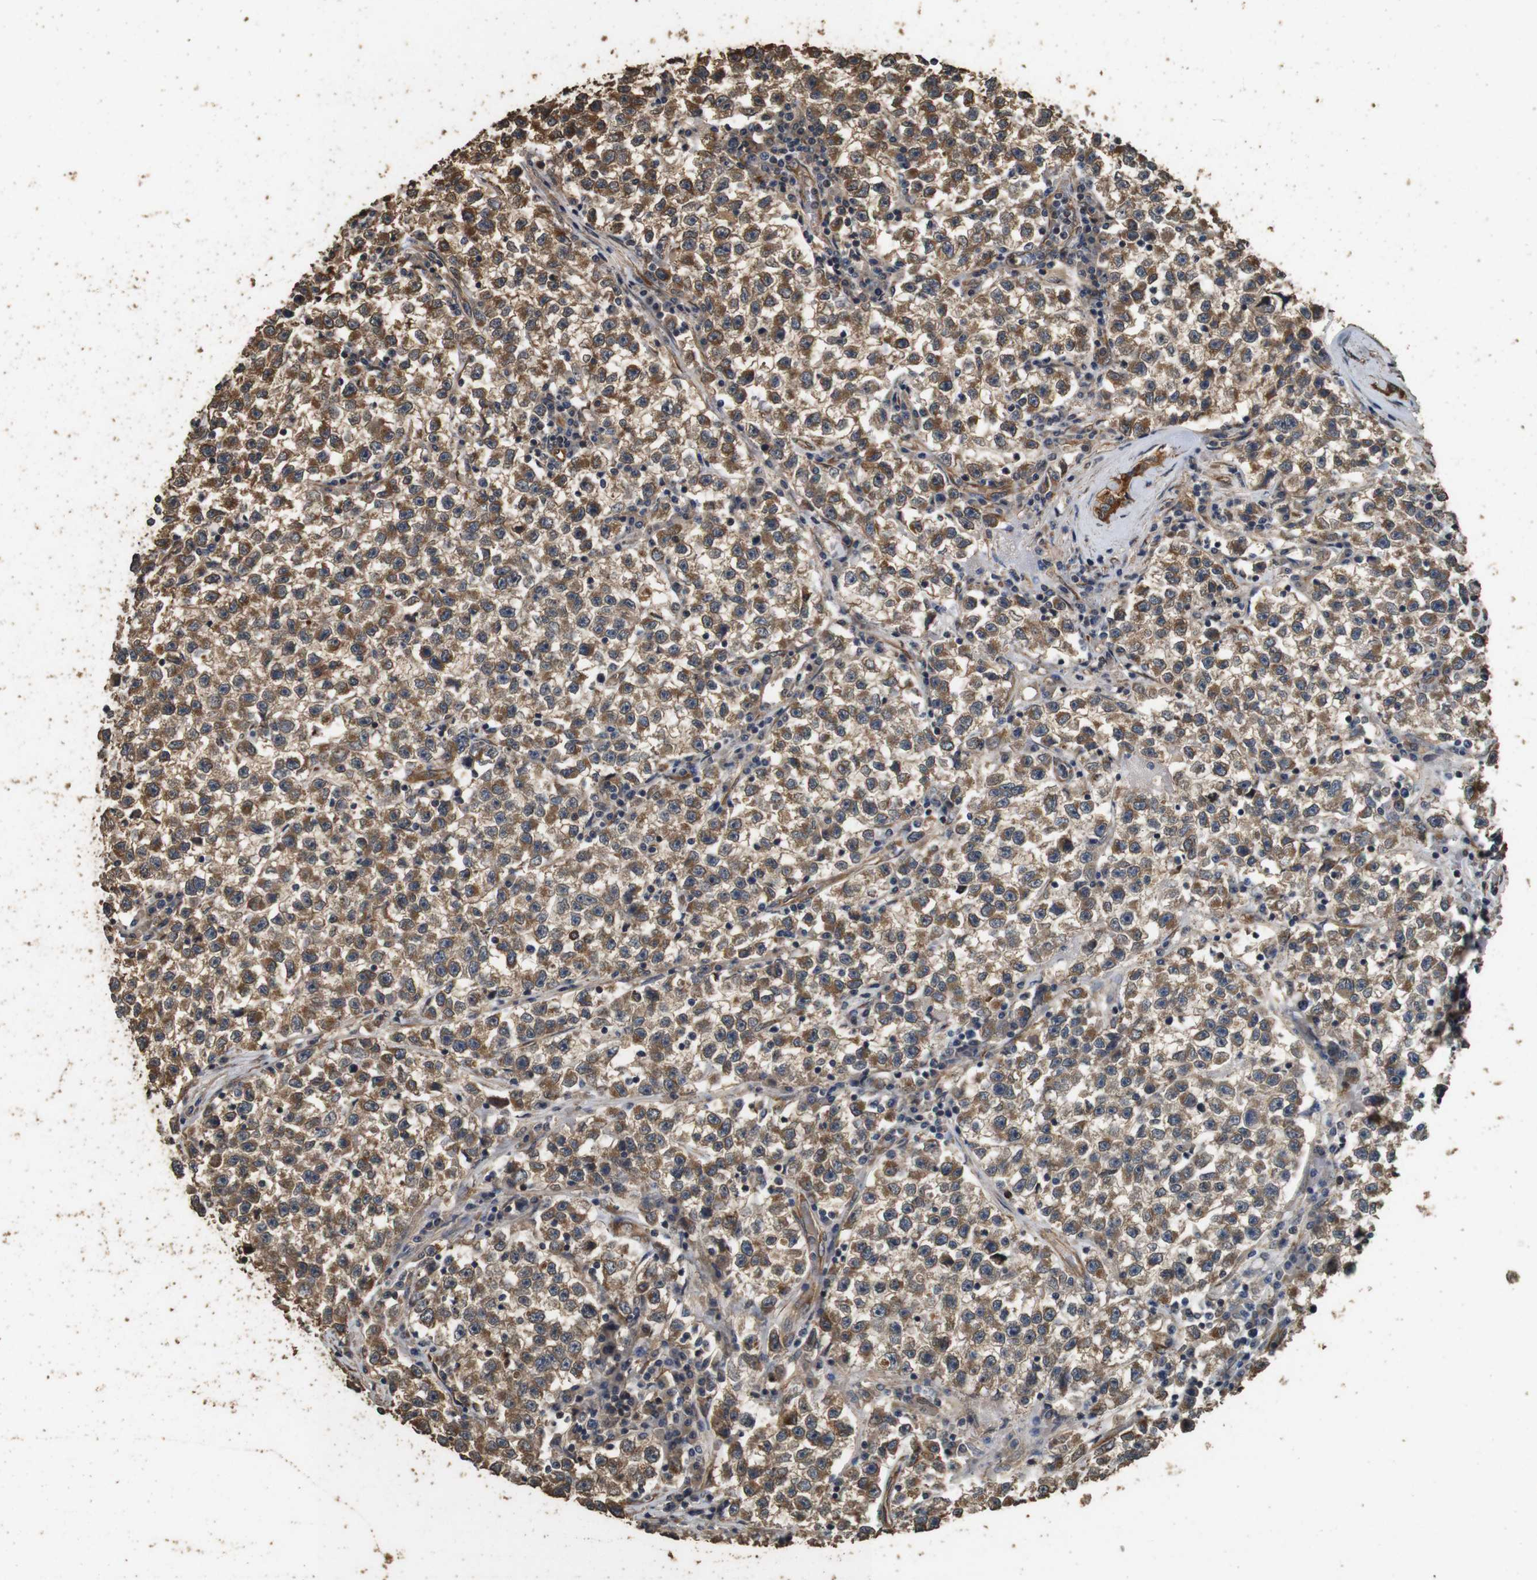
{"staining": {"intensity": "moderate", "quantity": ">75%", "location": "cytoplasmic/membranous"}, "tissue": "testis cancer", "cell_type": "Tumor cells", "image_type": "cancer", "snomed": [{"axis": "morphology", "description": "Seminoma, NOS"}, {"axis": "topography", "description": "Testis"}], "caption": "Testis cancer (seminoma) tissue reveals moderate cytoplasmic/membranous expression in approximately >75% of tumor cells", "gene": "CNPY4", "patient": {"sex": "male", "age": 22}}